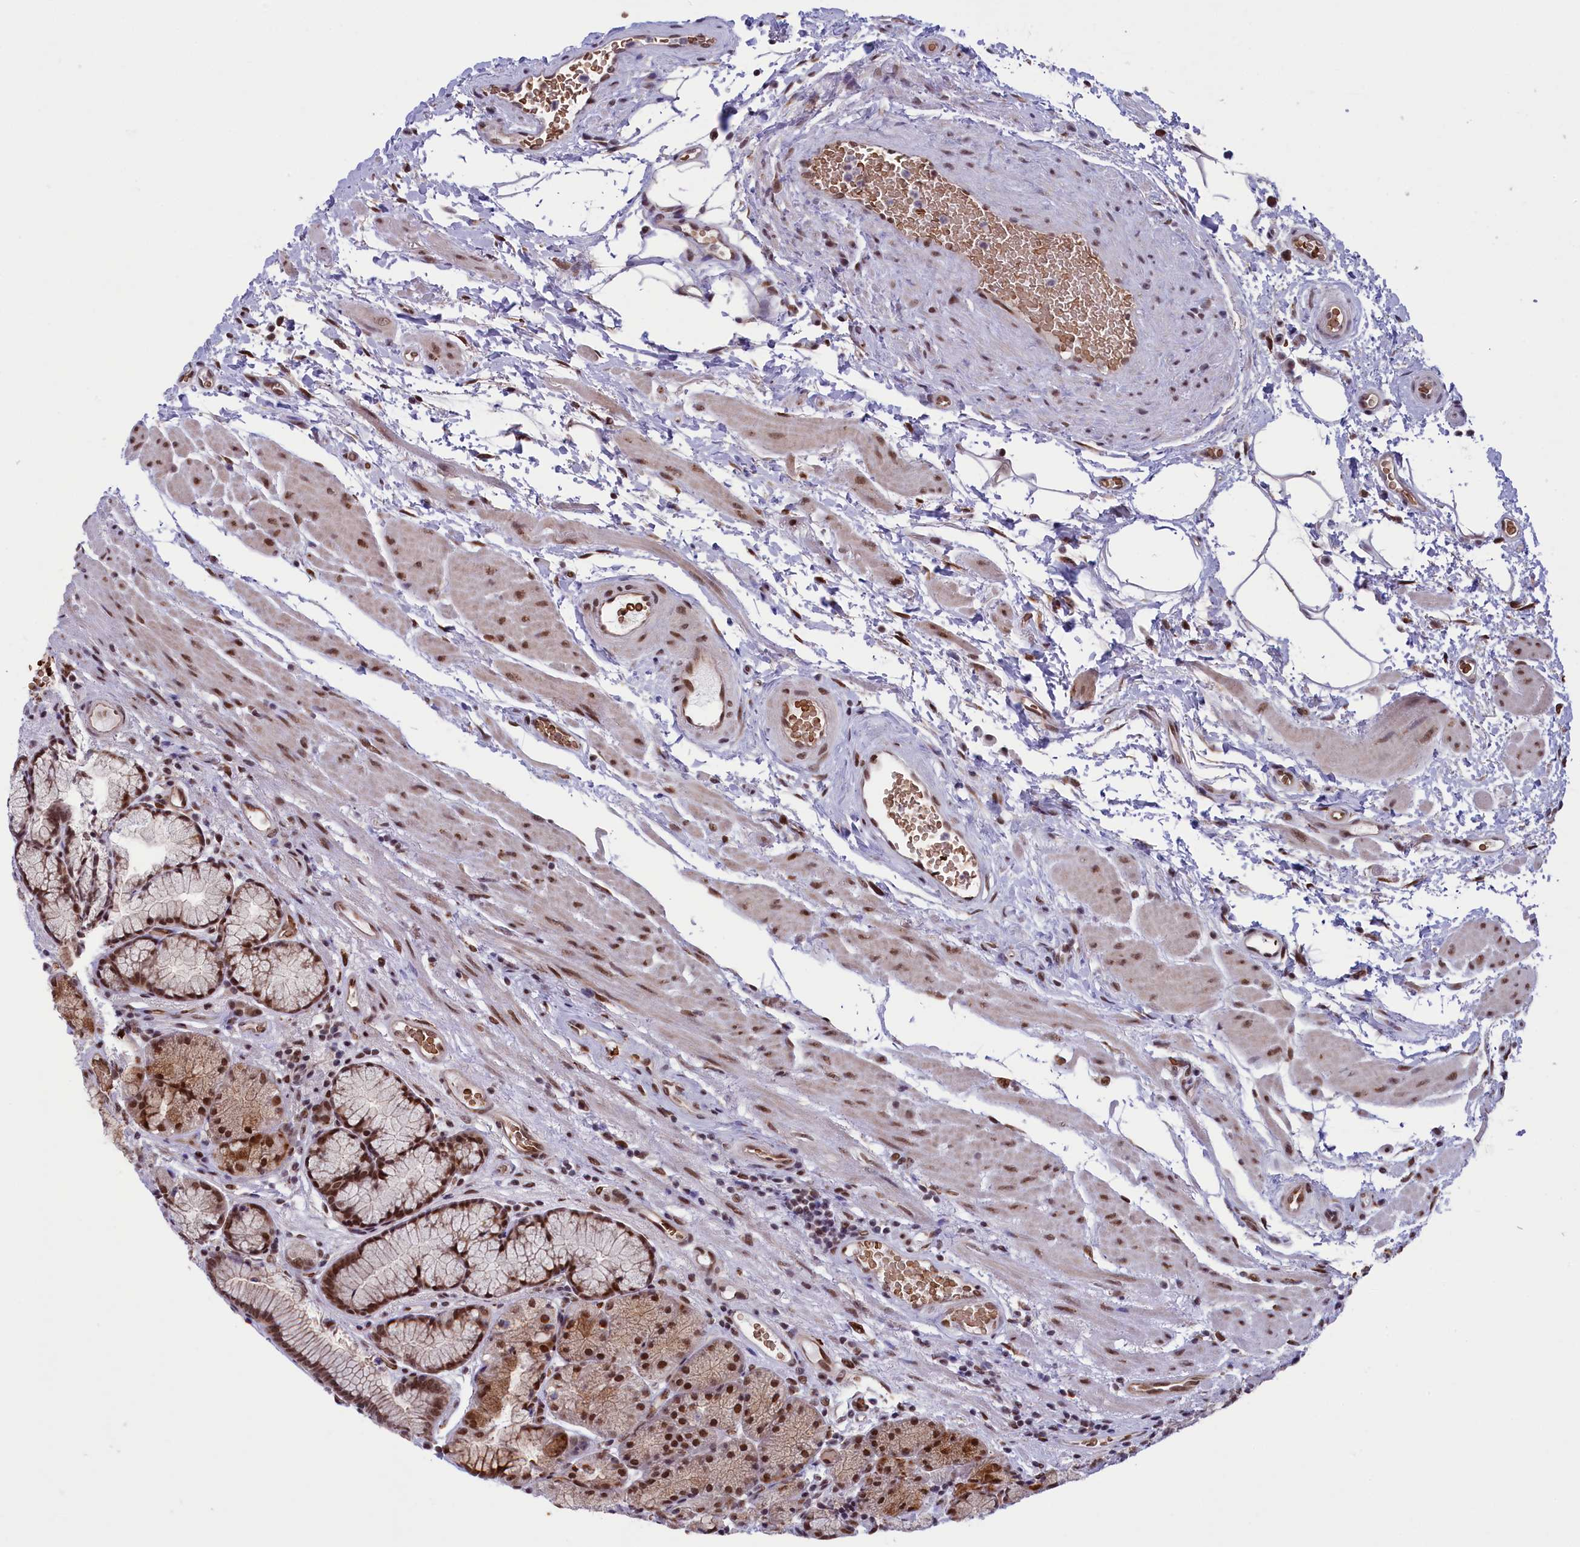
{"staining": {"intensity": "strong", "quantity": ">75%", "location": "cytoplasmic/membranous,nuclear"}, "tissue": "stomach", "cell_type": "Glandular cells", "image_type": "normal", "snomed": [{"axis": "morphology", "description": "Normal tissue, NOS"}, {"axis": "topography", "description": "Stomach"}], "caption": "Immunohistochemistry (IHC) histopathology image of unremarkable stomach: human stomach stained using immunohistochemistry (IHC) shows high levels of strong protein expression localized specifically in the cytoplasmic/membranous,nuclear of glandular cells, appearing as a cytoplasmic/membranous,nuclear brown color.", "gene": "MPHOSPH8", "patient": {"sex": "male", "age": 63}}